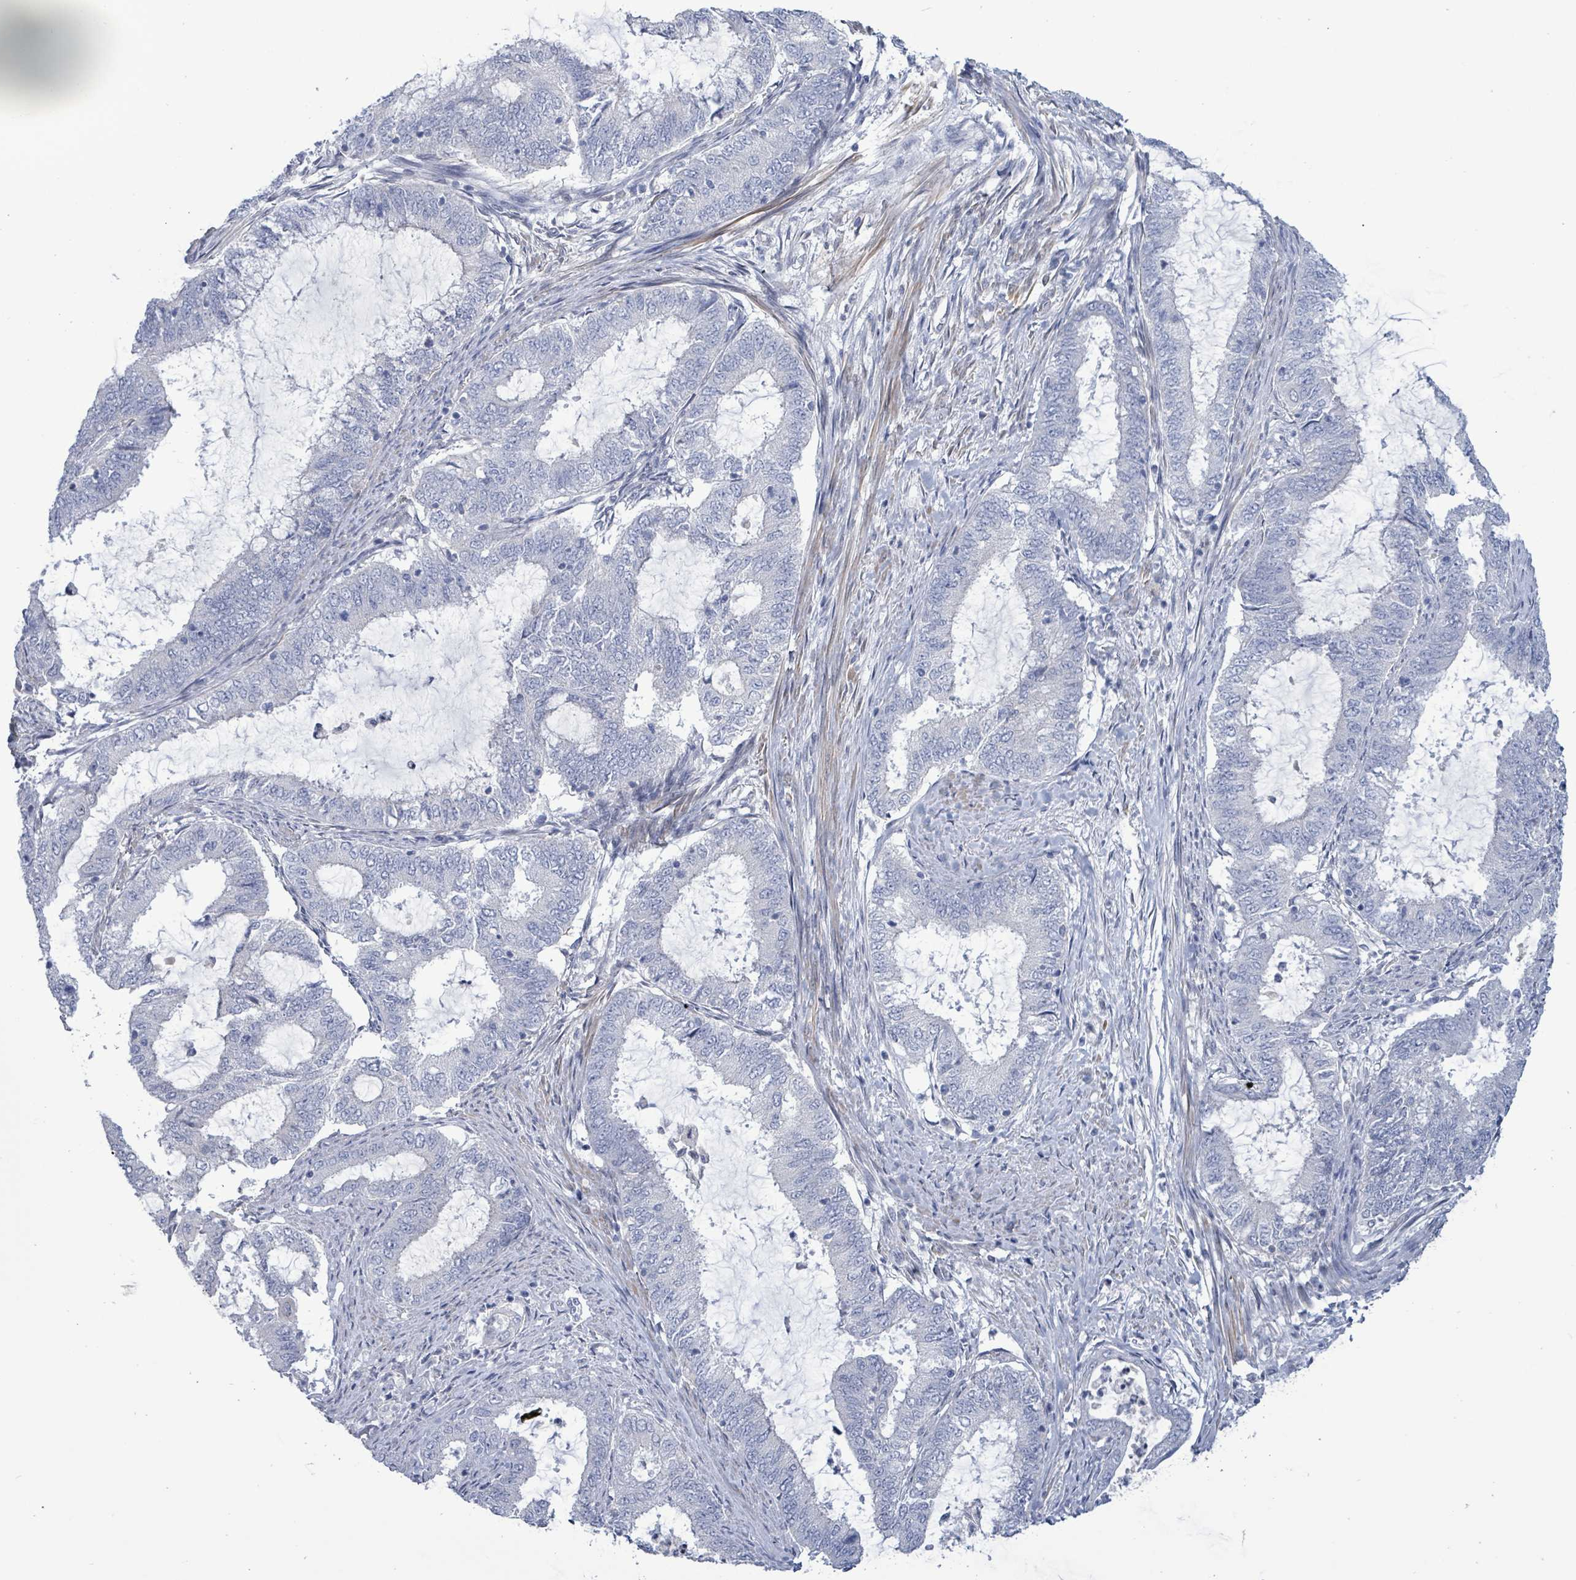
{"staining": {"intensity": "negative", "quantity": "none", "location": "none"}, "tissue": "endometrial cancer", "cell_type": "Tumor cells", "image_type": "cancer", "snomed": [{"axis": "morphology", "description": "Adenocarcinoma, NOS"}, {"axis": "topography", "description": "Endometrium"}], "caption": "Immunohistochemistry micrograph of adenocarcinoma (endometrial) stained for a protein (brown), which shows no positivity in tumor cells.", "gene": "NTN3", "patient": {"sex": "female", "age": 51}}